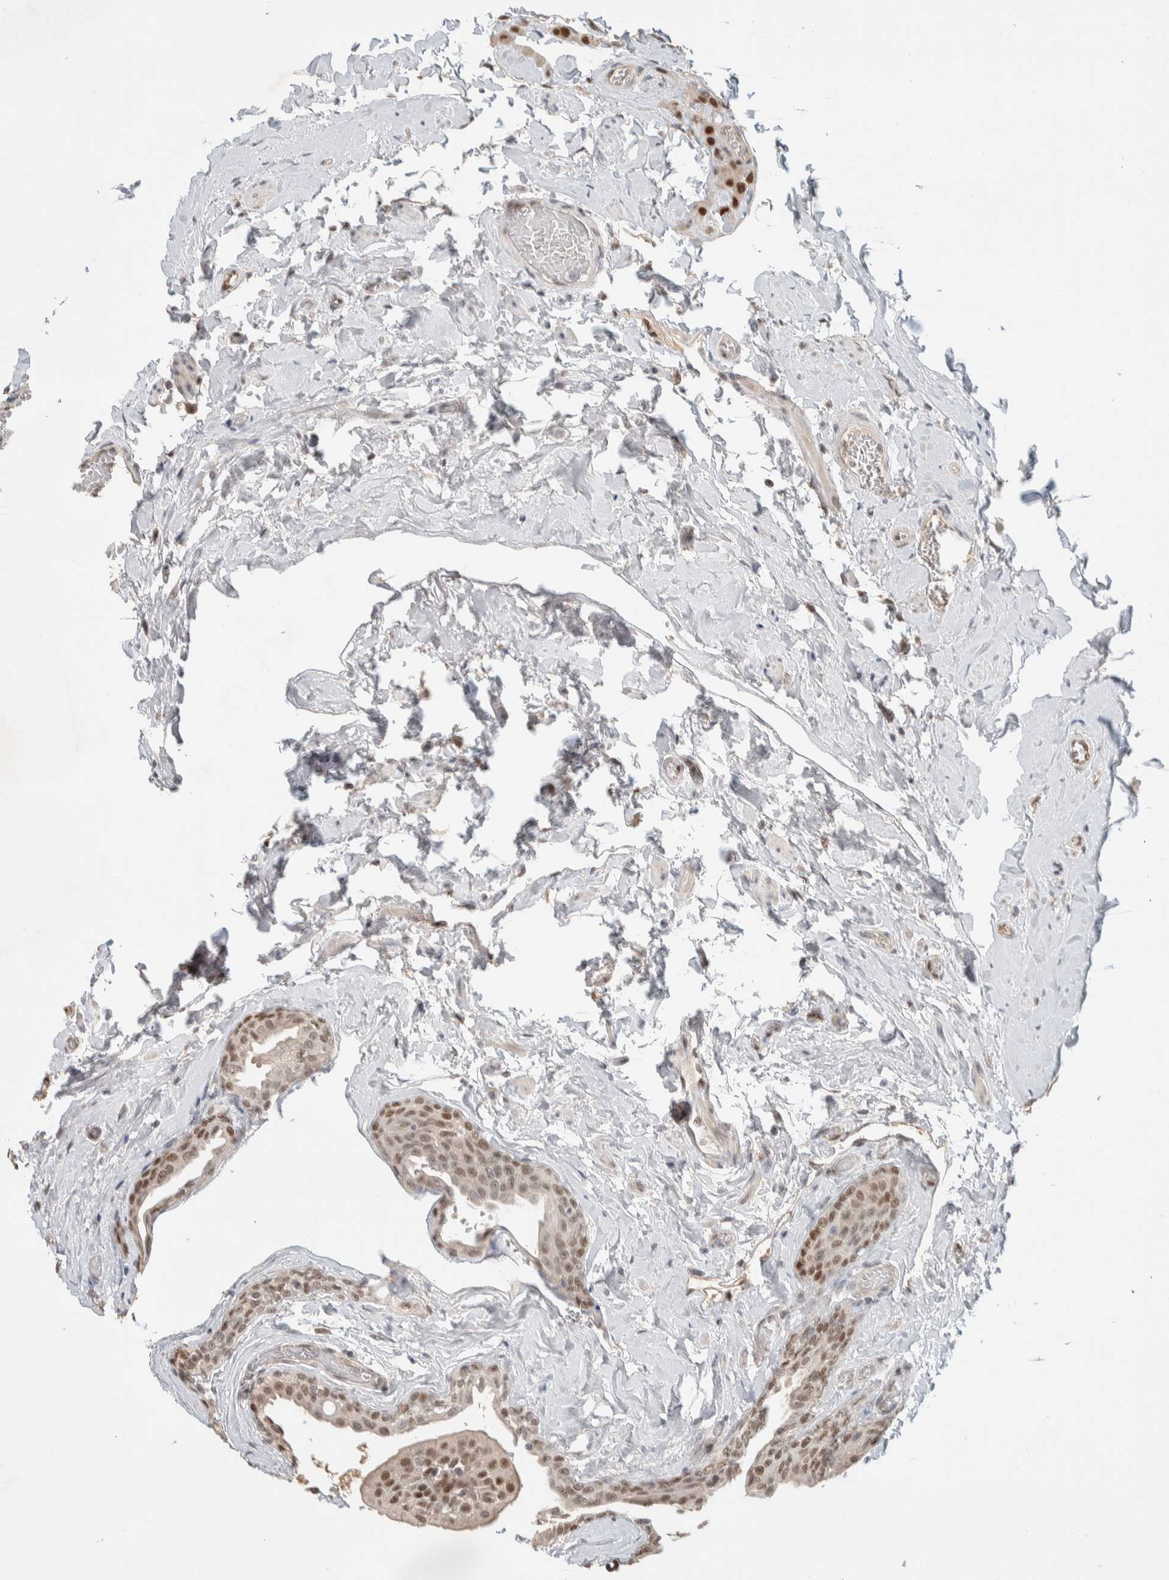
{"staining": {"intensity": "moderate", "quantity": ">75%", "location": "nuclear"}, "tissue": "epididymis", "cell_type": "Glandular cells", "image_type": "normal", "snomed": [{"axis": "morphology", "description": "Normal tissue, NOS"}, {"axis": "topography", "description": "Testis"}, {"axis": "topography", "description": "Epididymis"}], "caption": "The micrograph exhibits a brown stain indicating the presence of a protein in the nuclear of glandular cells in epididymis. (DAB IHC, brown staining for protein, blue staining for nuclei).", "gene": "PUS7", "patient": {"sex": "male", "age": 36}}